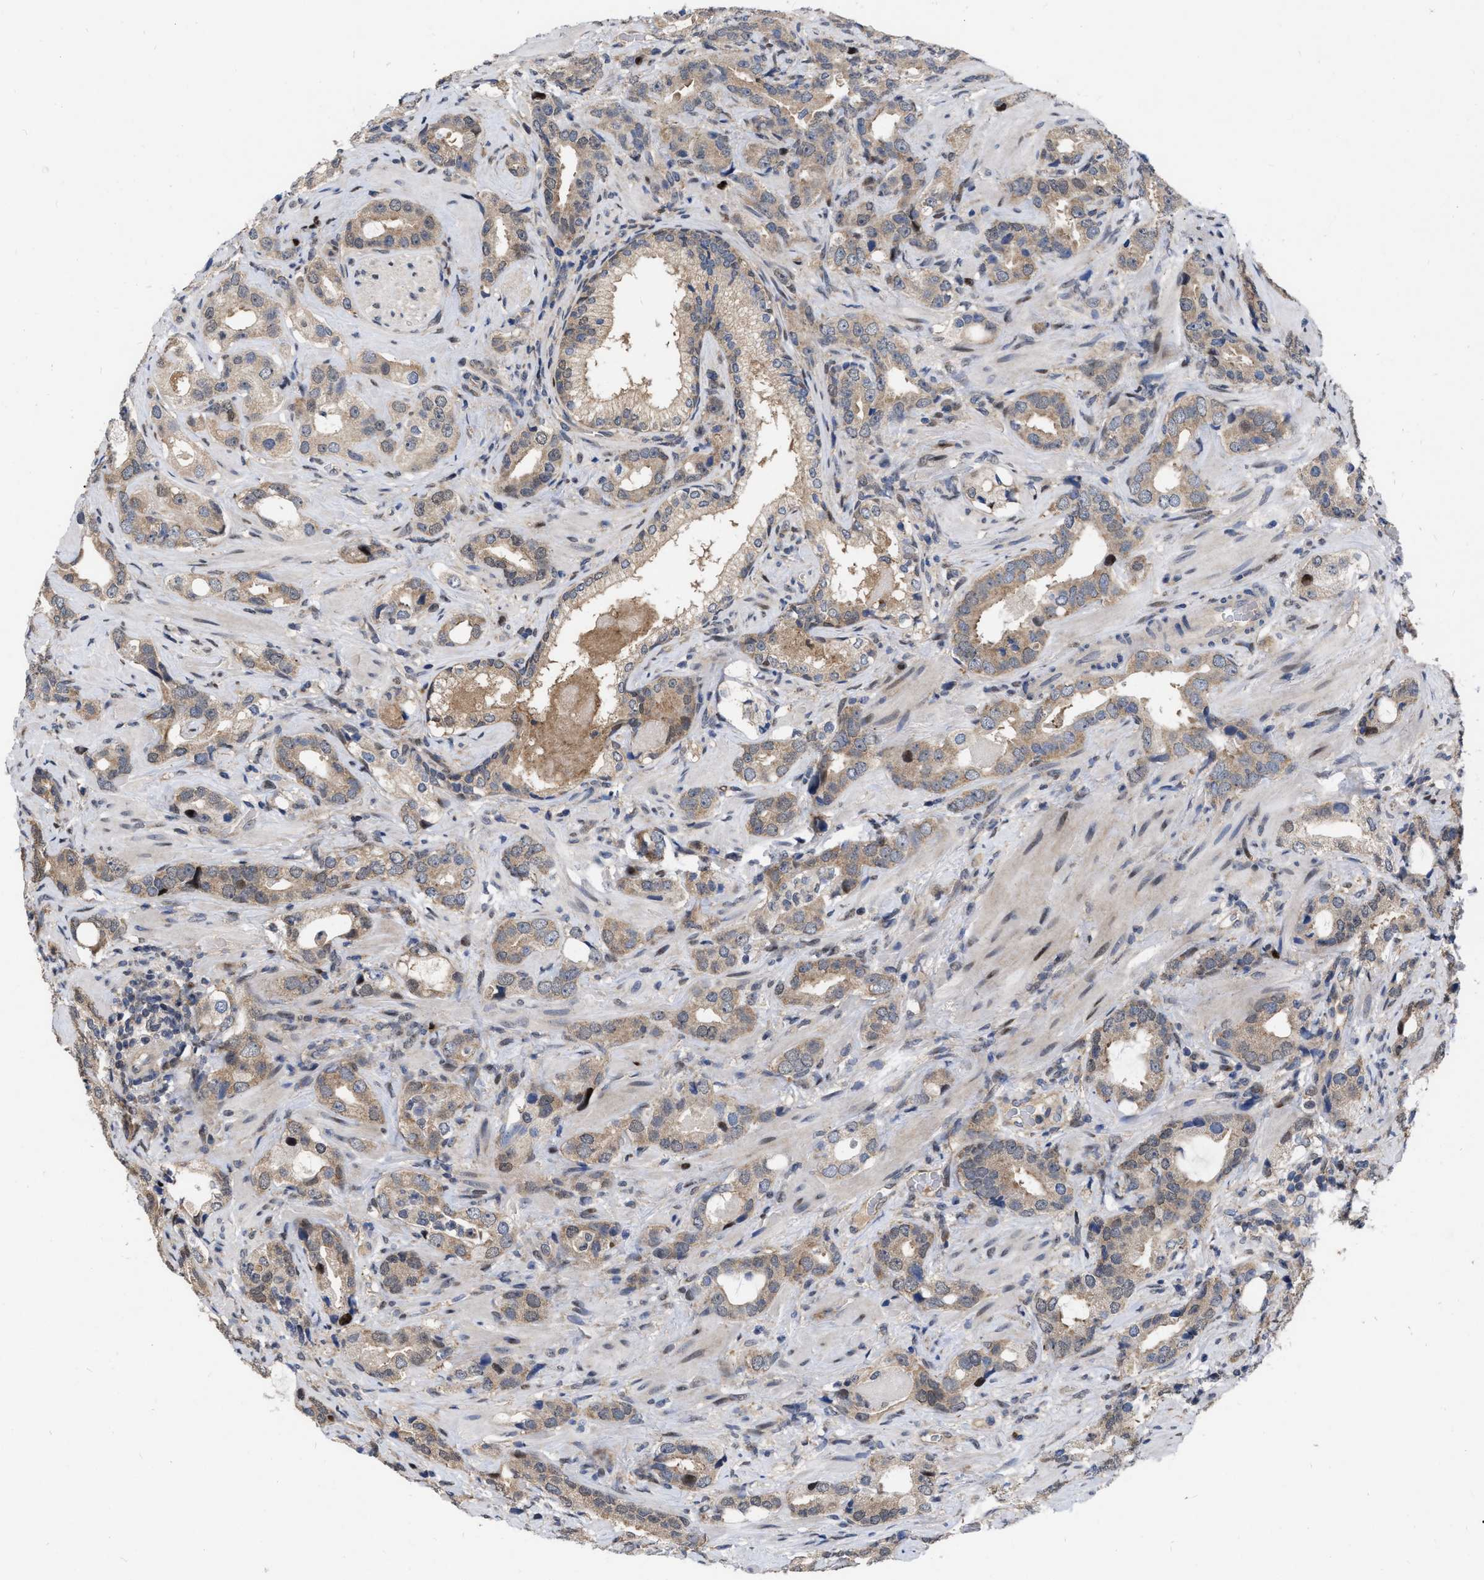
{"staining": {"intensity": "weak", "quantity": ">75%", "location": "cytoplasmic/membranous"}, "tissue": "prostate cancer", "cell_type": "Tumor cells", "image_type": "cancer", "snomed": [{"axis": "morphology", "description": "Adenocarcinoma, High grade"}, {"axis": "topography", "description": "Prostate"}], "caption": "Prostate cancer was stained to show a protein in brown. There is low levels of weak cytoplasmic/membranous staining in approximately >75% of tumor cells.", "gene": "MDM4", "patient": {"sex": "male", "age": 63}}